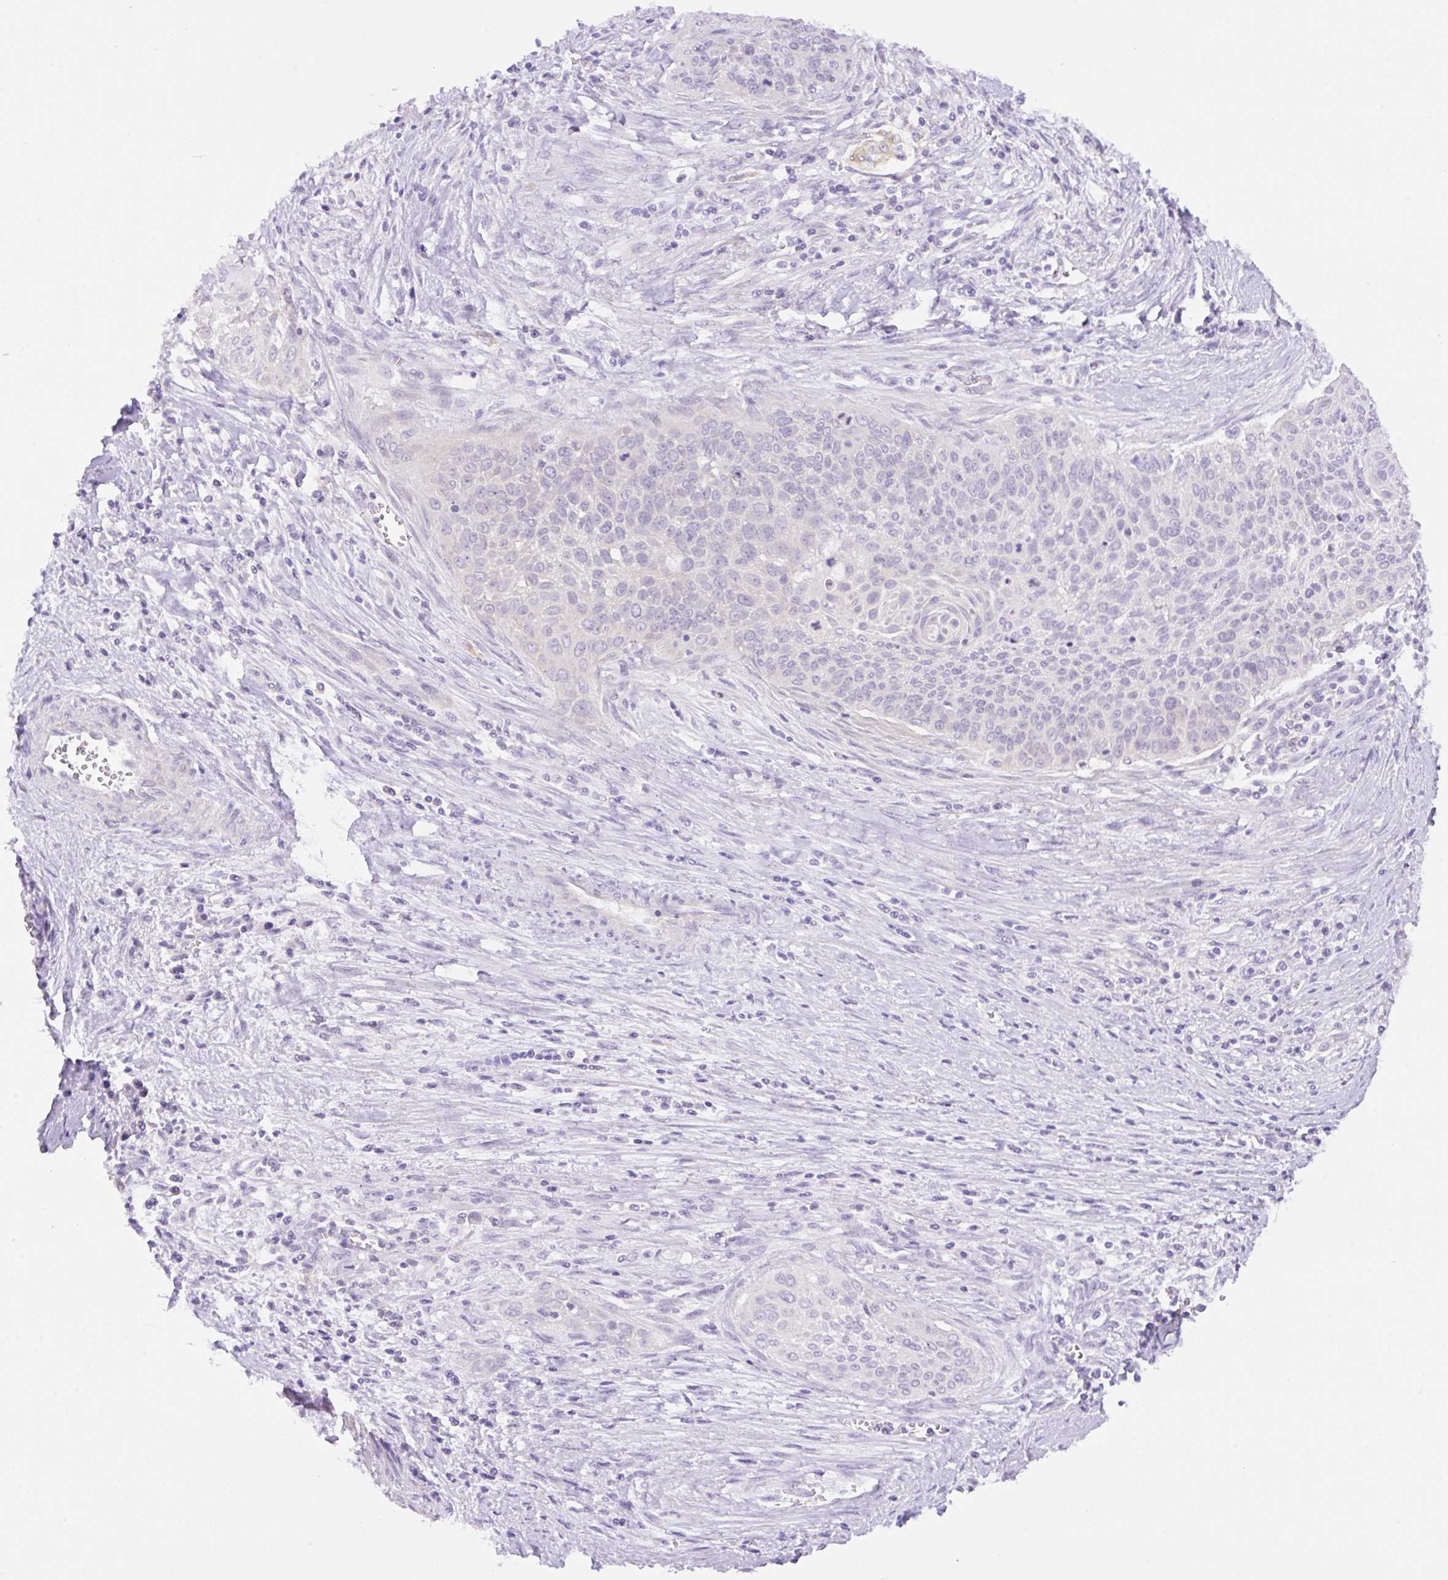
{"staining": {"intensity": "negative", "quantity": "none", "location": "none"}, "tissue": "cervical cancer", "cell_type": "Tumor cells", "image_type": "cancer", "snomed": [{"axis": "morphology", "description": "Squamous cell carcinoma, NOS"}, {"axis": "topography", "description": "Cervix"}], "caption": "This is an immunohistochemistry (IHC) histopathology image of human cervical cancer. There is no staining in tumor cells.", "gene": "CAMK2B", "patient": {"sex": "female", "age": 55}}